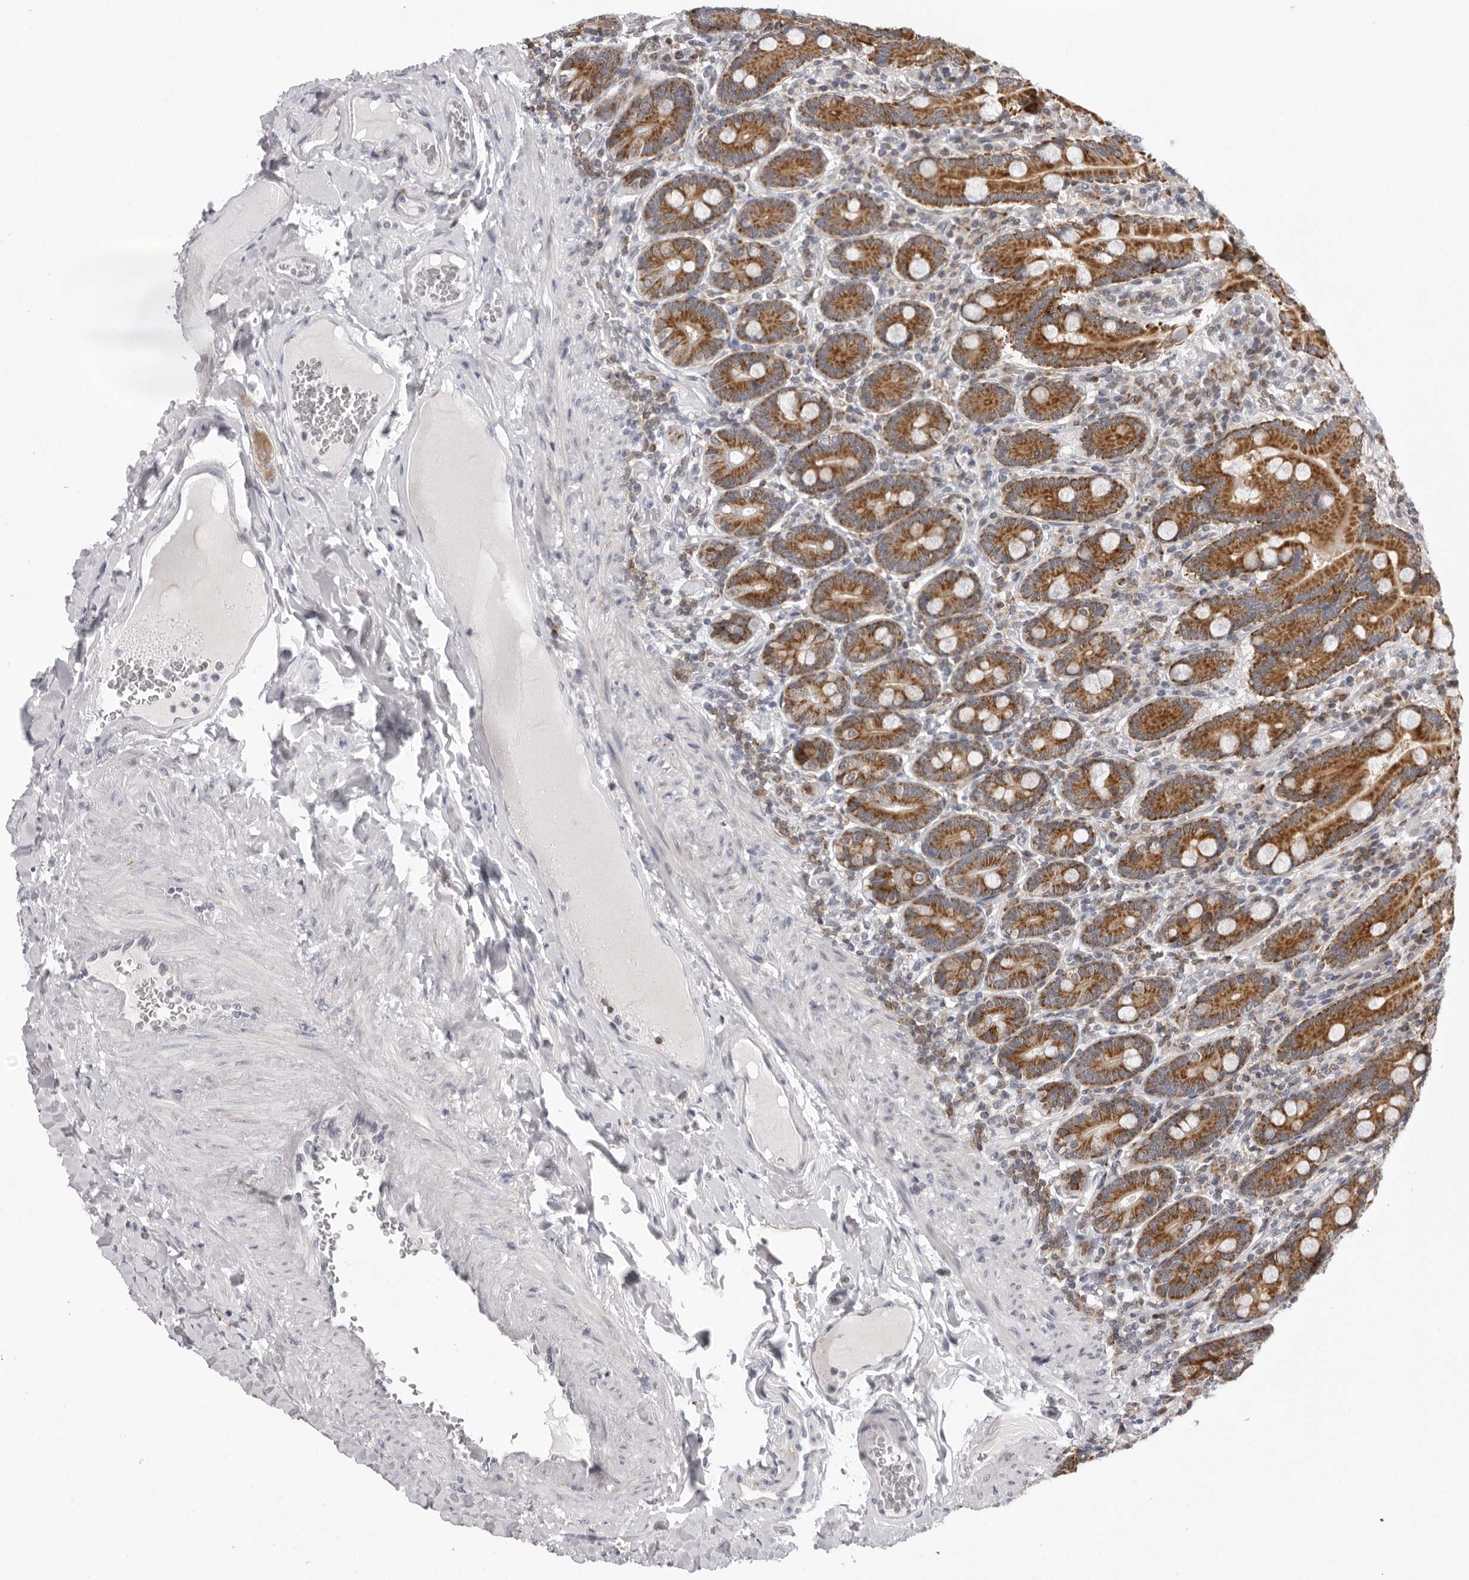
{"staining": {"intensity": "strong", "quantity": ">75%", "location": "cytoplasmic/membranous"}, "tissue": "duodenum", "cell_type": "Glandular cells", "image_type": "normal", "snomed": [{"axis": "morphology", "description": "Normal tissue, NOS"}, {"axis": "topography", "description": "Duodenum"}], "caption": "Brown immunohistochemical staining in normal duodenum displays strong cytoplasmic/membranous positivity in approximately >75% of glandular cells.", "gene": "CPT2", "patient": {"sex": "female", "age": 62}}